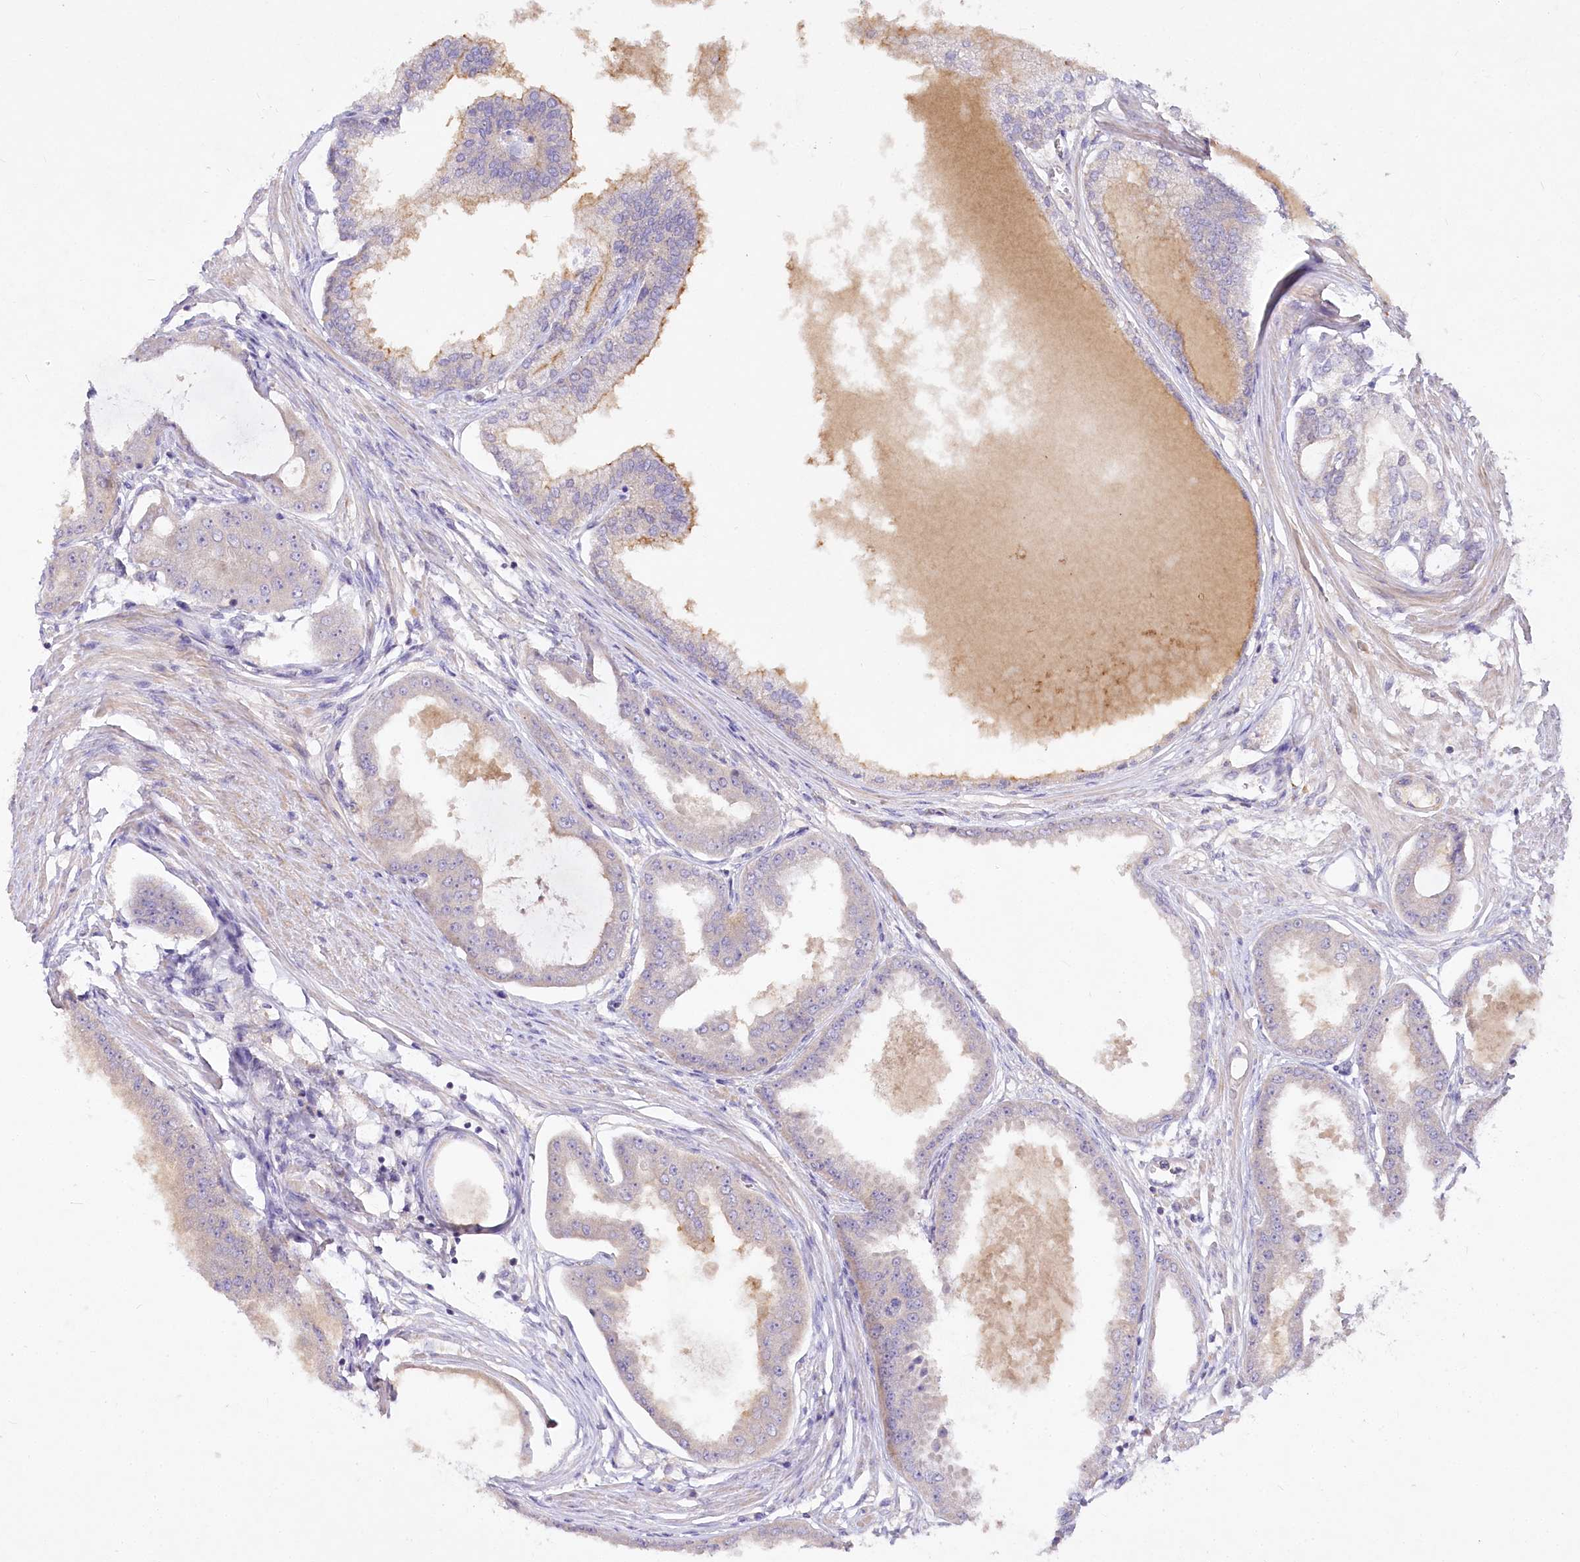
{"staining": {"intensity": "weak", "quantity": "<25%", "location": "cytoplasmic/membranous"}, "tissue": "prostate cancer", "cell_type": "Tumor cells", "image_type": "cancer", "snomed": [{"axis": "morphology", "description": "Adenocarcinoma, Low grade"}, {"axis": "topography", "description": "Prostate"}], "caption": "Tumor cells show no significant expression in prostate cancer (adenocarcinoma (low-grade)).", "gene": "EFHC2", "patient": {"sex": "male", "age": 63}}